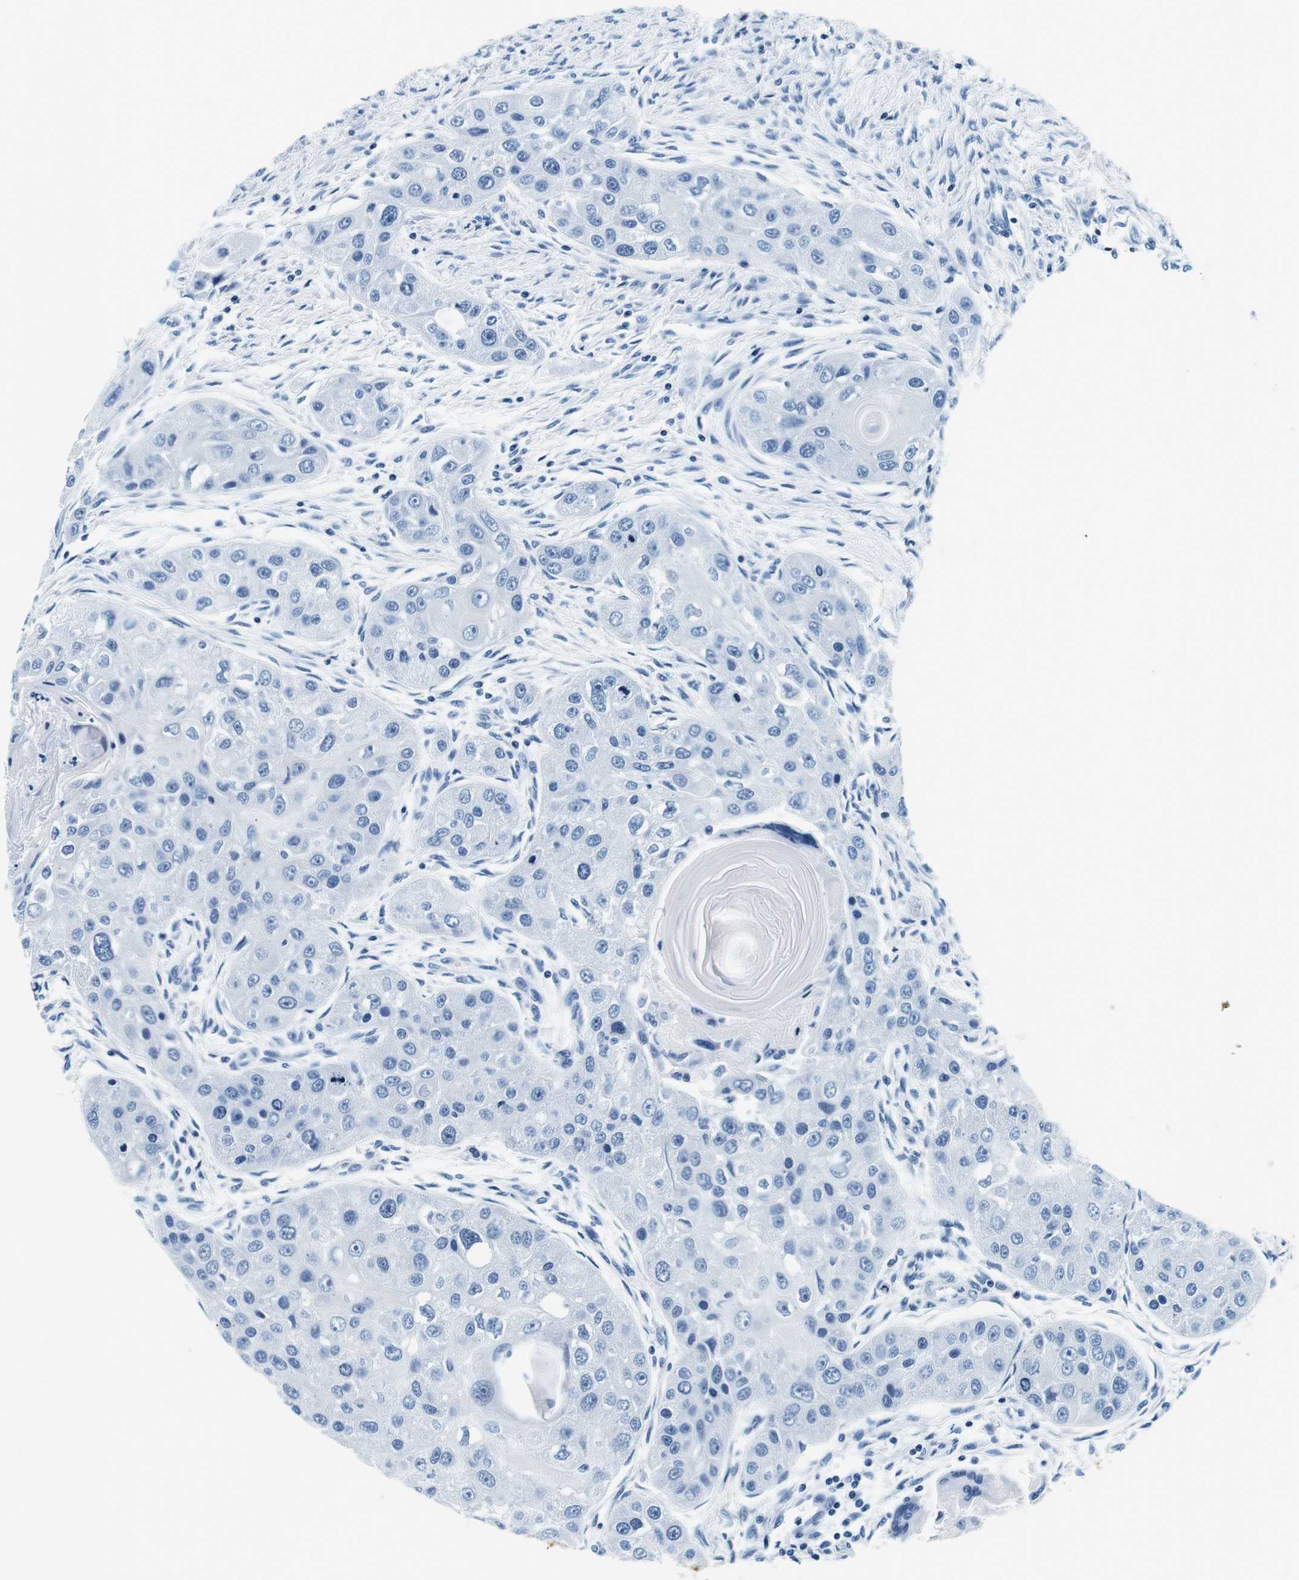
{"staining": {"intensity": "negative", "quantity": "none", "location": "none"}, "tissue": "head and neck cancer", "cell_type": "Tumor cells", "image_type": "cancer", "snomed": [{"axis": "morphology", "description": "Normal tissue, NOS"}, {"axis": "morphology", "description": "Squamous cell carcinoma, NOS"}, {"axis": "topography", "description": "Skeletal muscle"}, {"axis": "topography", "description": "Head-Neck"}], "caption": "Micrograph shows no protein expression in tumor cells of head and neck cancer (squamous cell carcinoma) tissue.", "gene": "ELANE", "patient": {"sex": "male", "age": 51}}